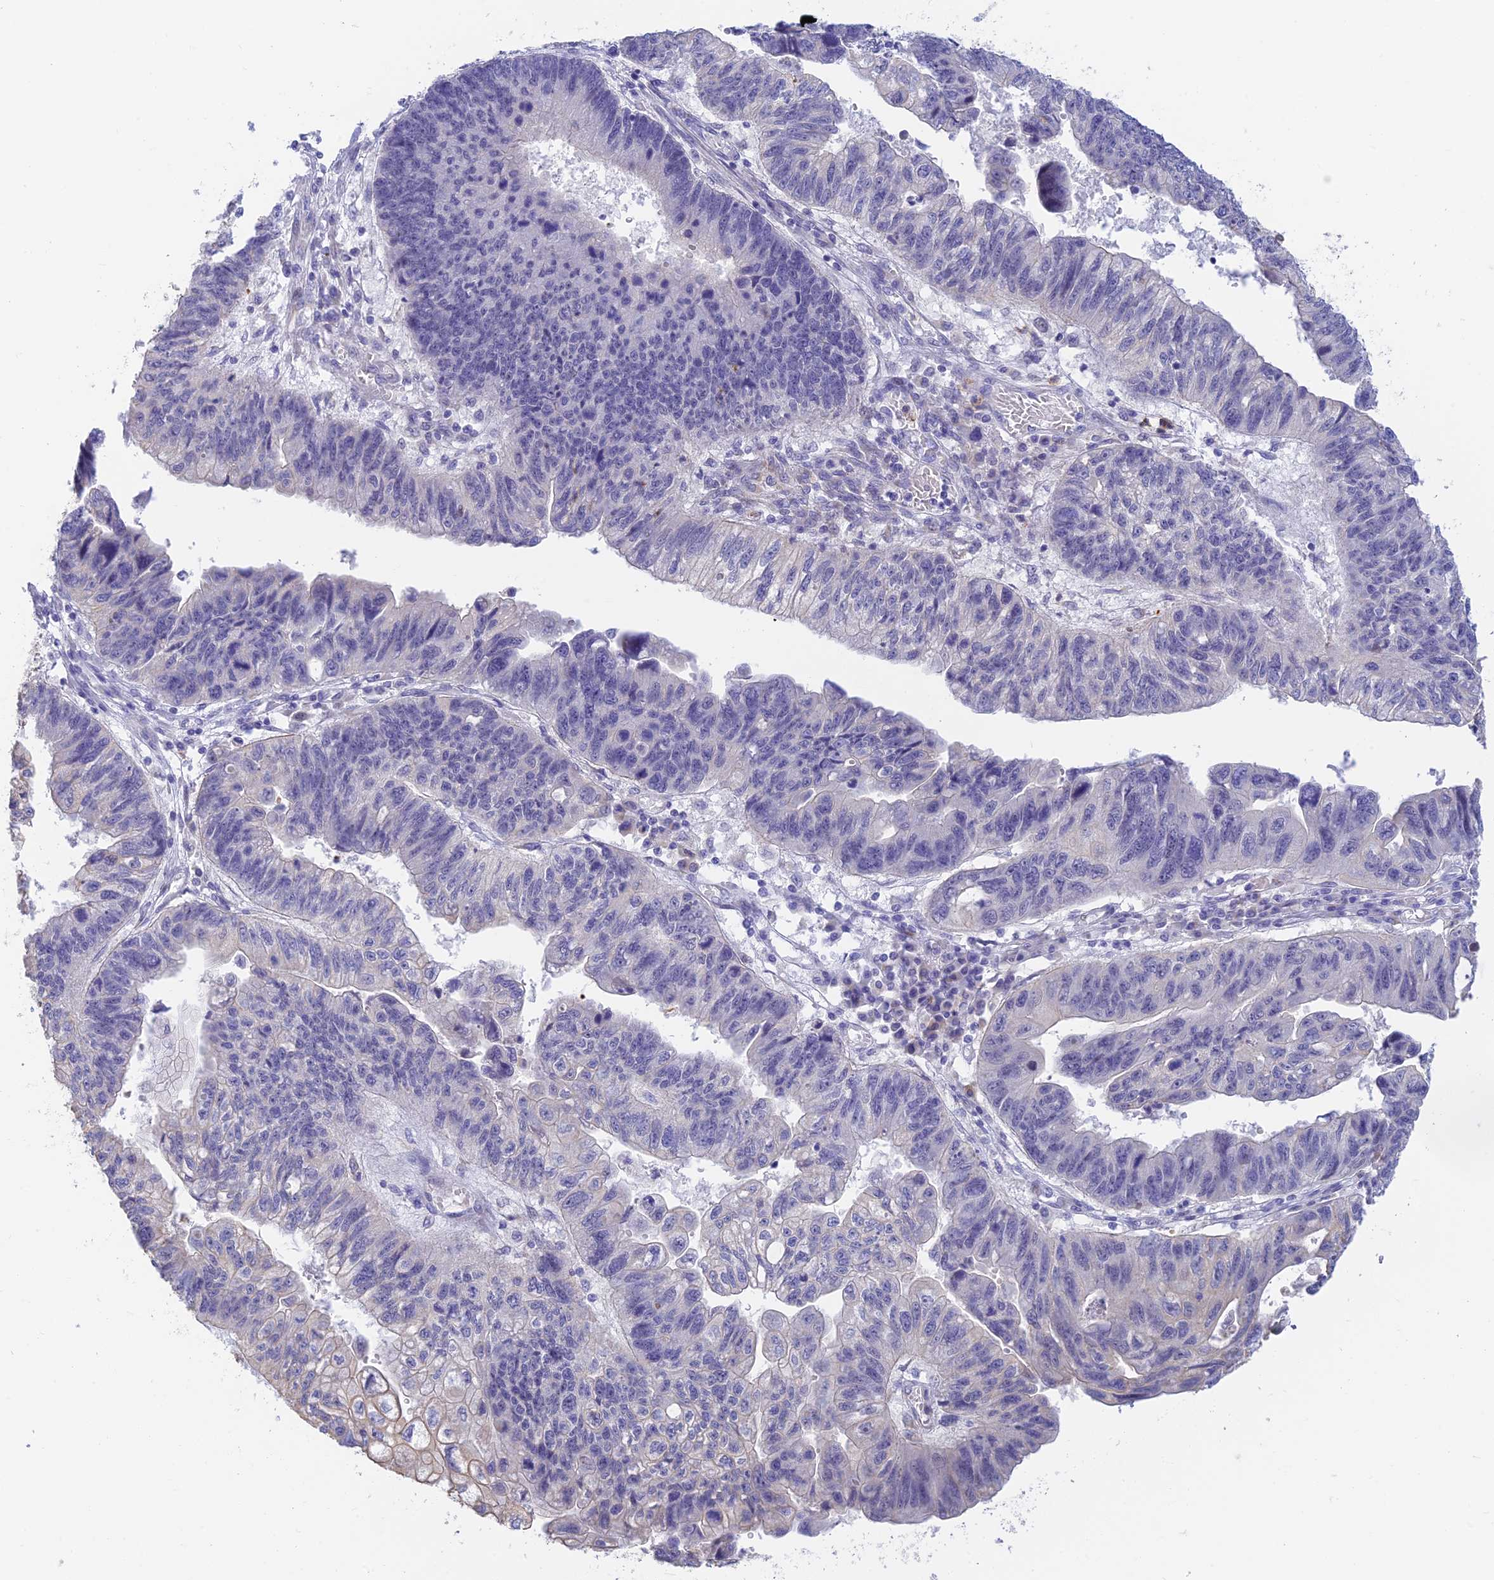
{"staining": {"intensity": "negative", "quantity": "none", "location": "none"}, "tissue": "stomach cancer", "cell_type": "Tumor cells", "image_type": "cancer", "snomed": [{"axis": "morphology", "description": "Adenocarcinoma, NOS"}, {"axis": "topography", "description": "Stomach"}], "caption": "Tumor cells are negative for brown protein staining in stomach cancer (adenocarcinoma). (DAB immunohistochemistry visualized using brightfield microscopy, high magnification).", "gene": "INTS13", "patient": {"sex": "male", "age": 59}}